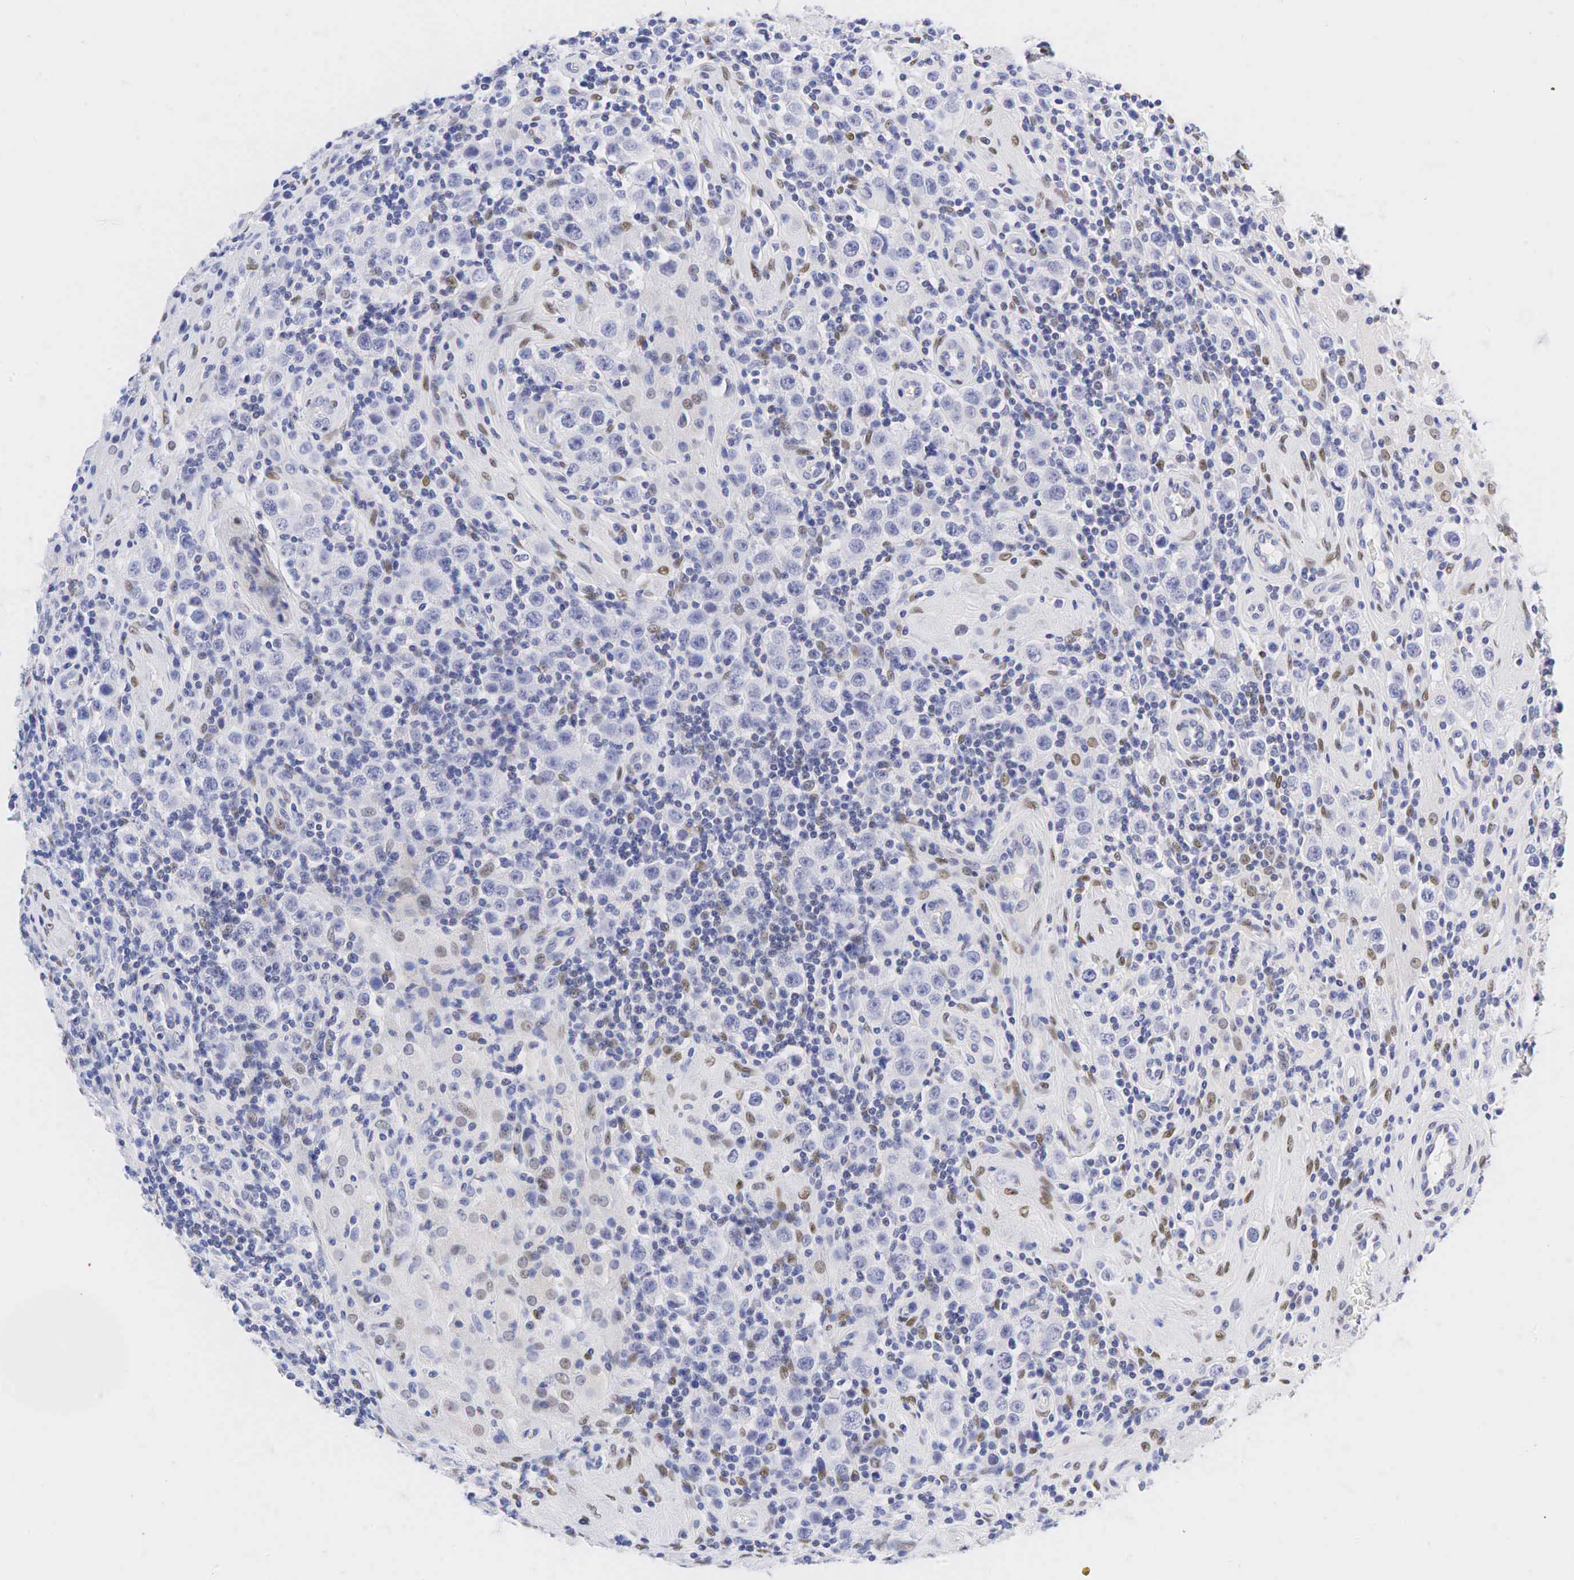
{"staining": {"intensity": "weak", "quantity": "<25%", "location": "nuclear"}, "tissue": "testis cancer", "cell_type": "Tumor cells", "image_type": "cancer", "snomed": [{"axis": "morphology", "description": "Seminoma, NOS"}, {"axis": "topography", "description": "Testis"}], "caption": "The immunohistochemistry (IHC) micrograph has no significant expression in tumor cells of testis cancer tissue.", "gene": "AR", "patient": {"sex": "male", "age": 32}}